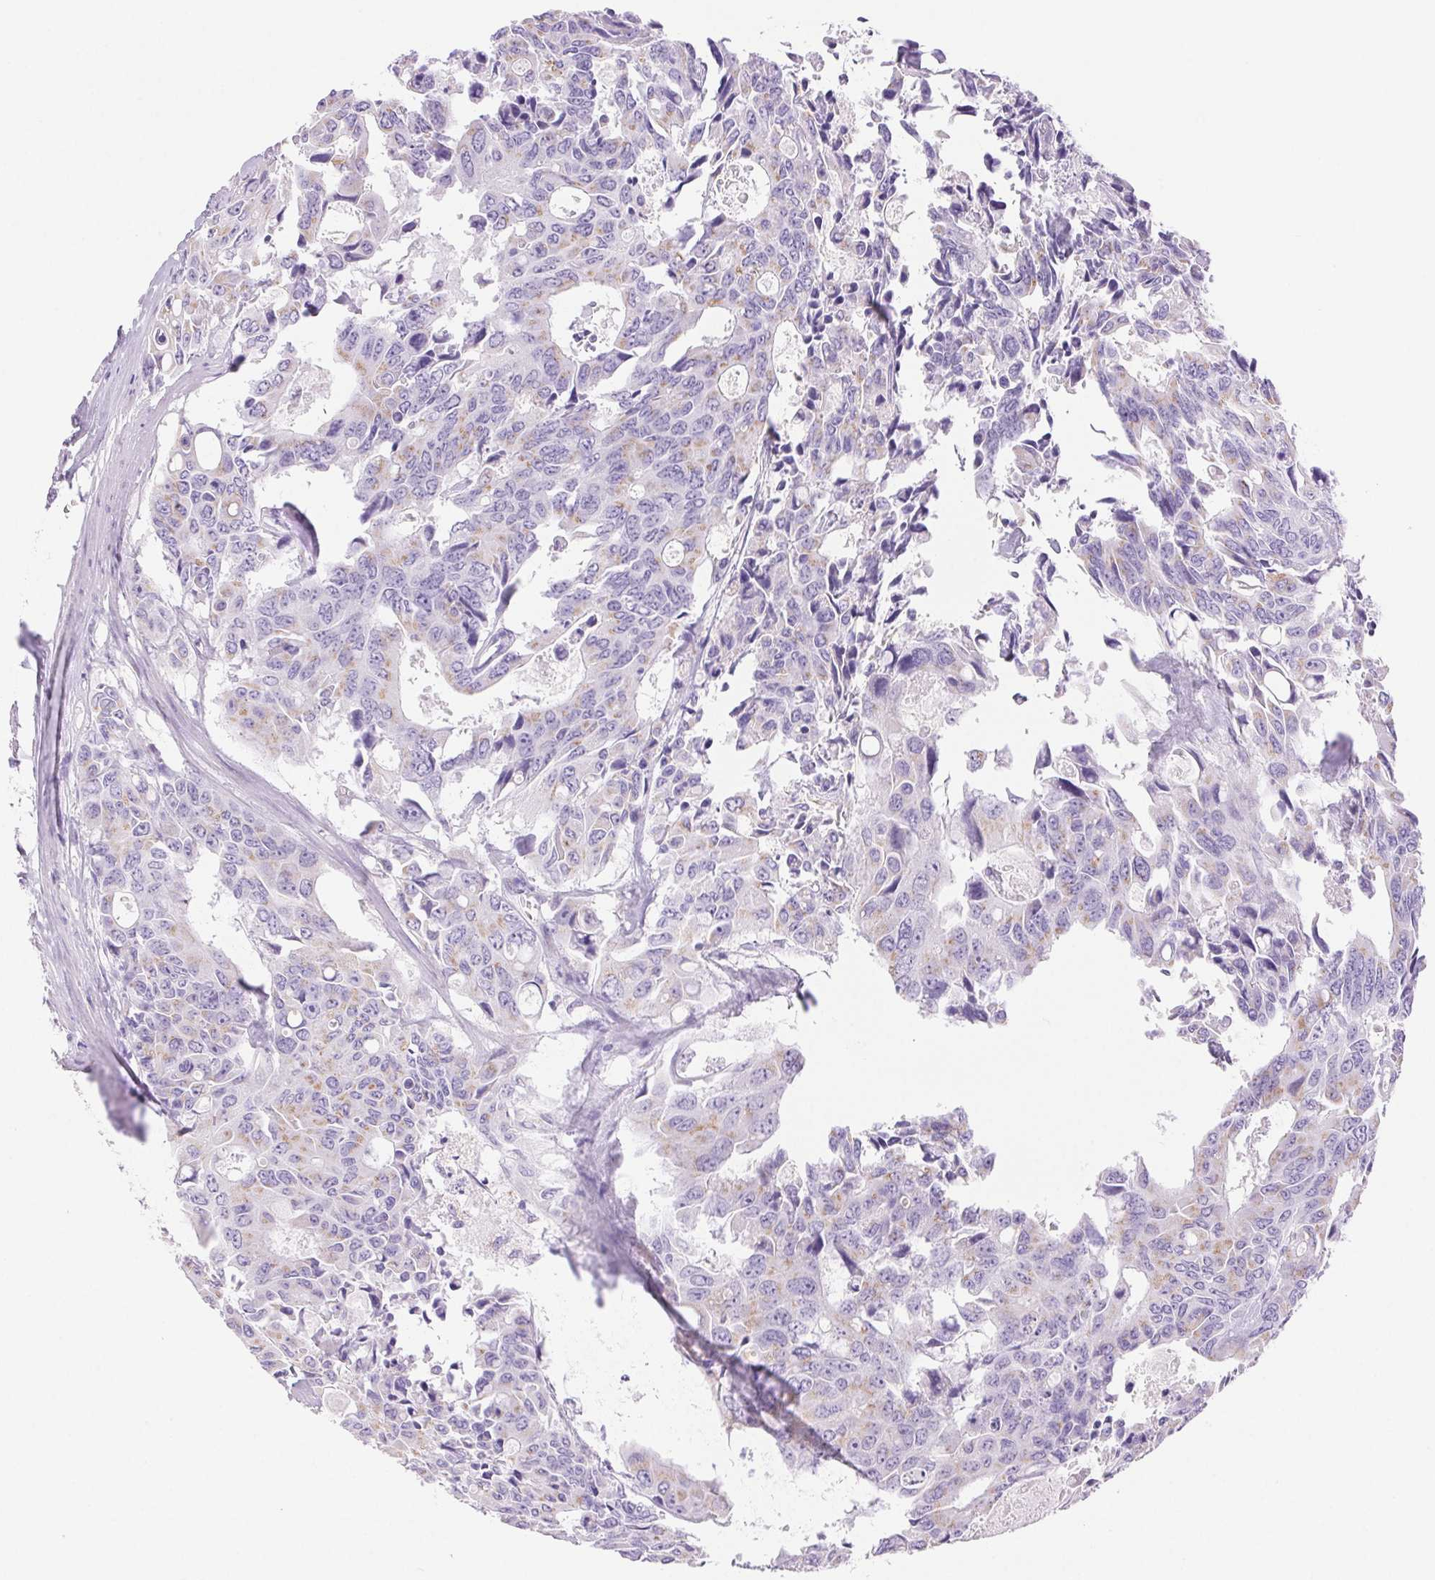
{"staining": {"intensity": "weak", "quantity": "25%-75%", "location": "cytoplasmic/membranous"}, "tissue": "colorectal cancer", "cell_type": "Tumor cells", "image_type": "cancer", "snomed": [{"axis": "morphology", "description": "Adenocarcinoma, NOS"}, {"axis": "topography", "description": "Rectum"}], "caption": "Tumor cells demonstrate low levels of weak cytoplasmic/membranous expression in about 25%-75% of cells in human colorectal cancer.", "gene": "SERPINB3", "patient": {"sex": "male", "age": 76}}